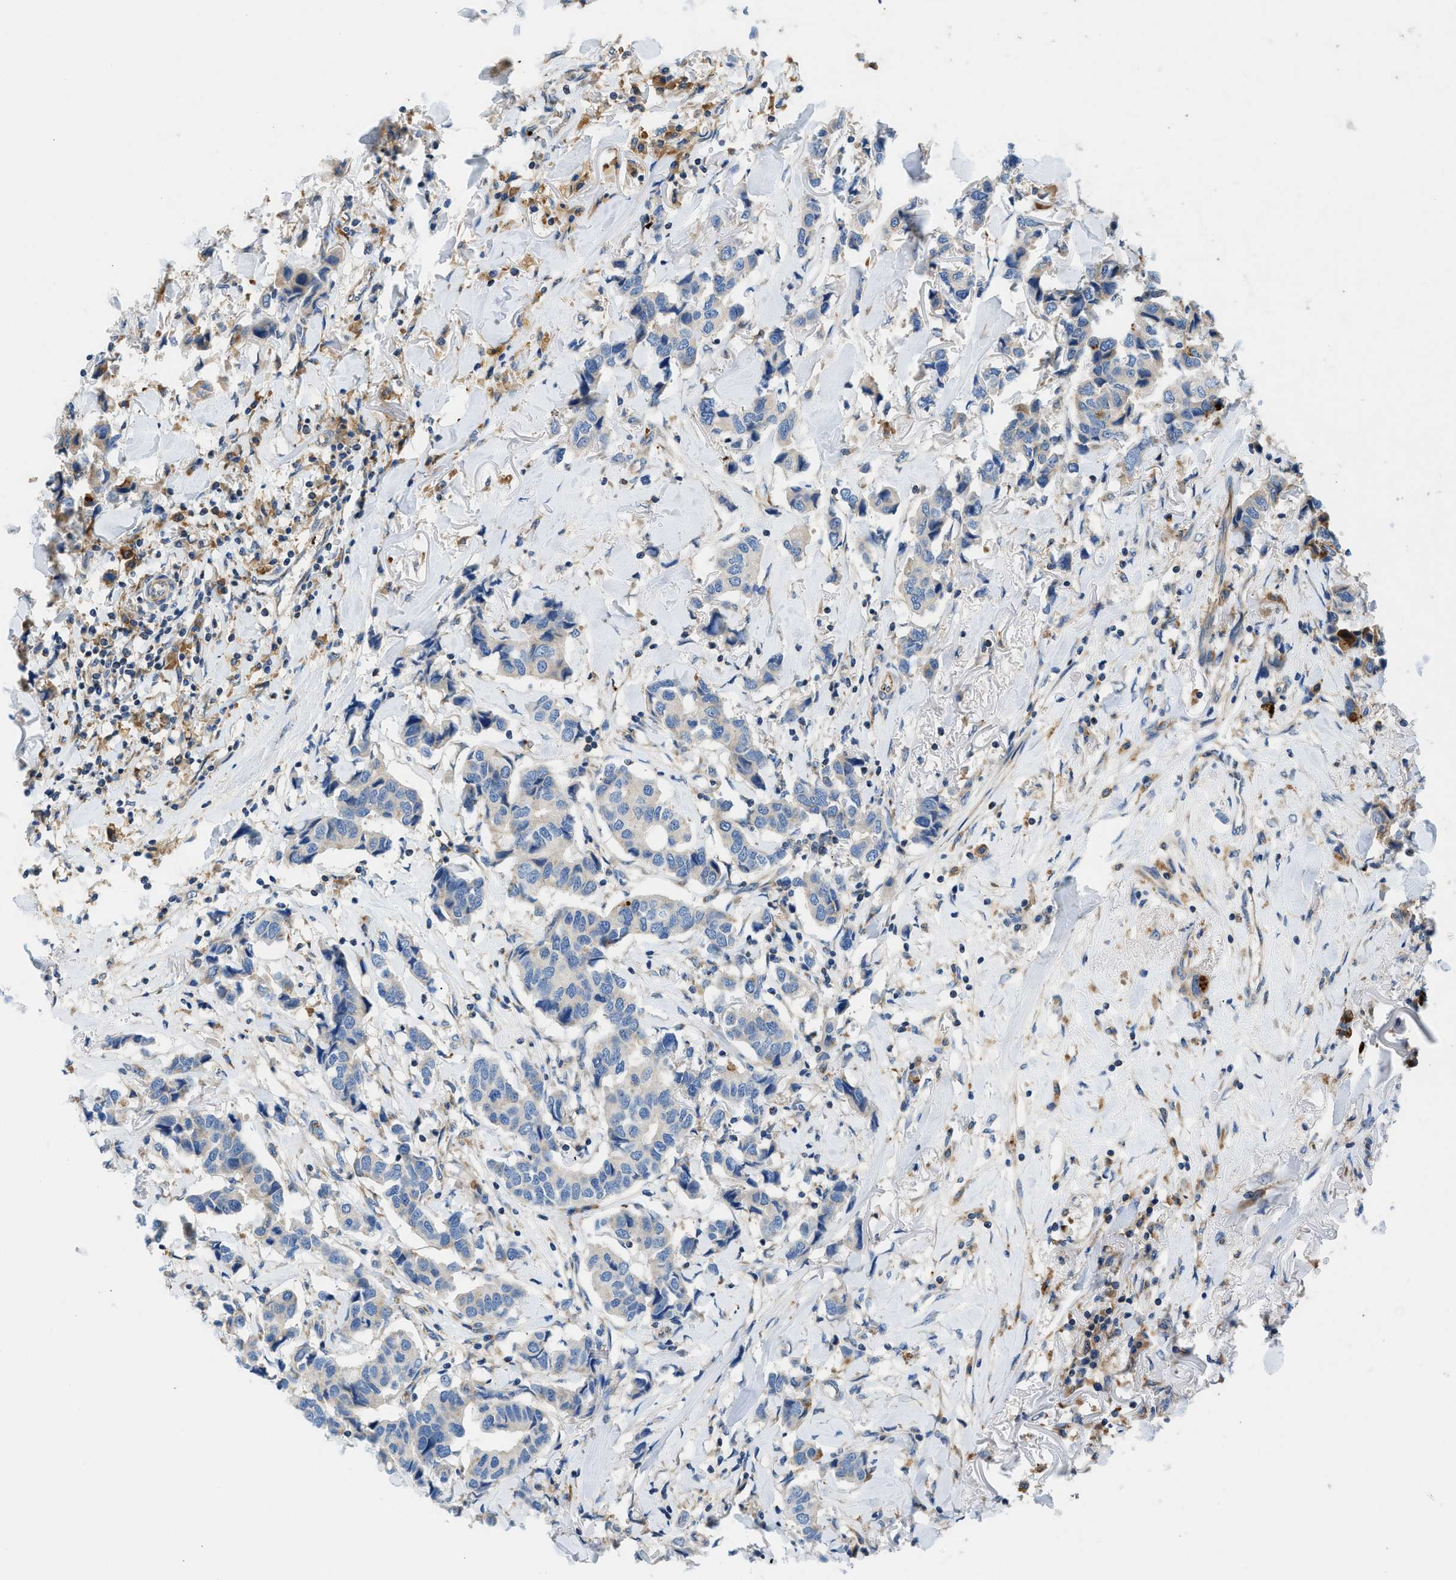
{"staining": {"intensity": "moderate", "quantity": "25%-75%", "location": "cytoplasmic/membranous"}, "tissue": "breast cancer", "cell_type": "Tumor cells", "image_type": "cancer", "snomed": [{"axis": "morphology", "description": "Duct carcinoma"}, {"axis": "topography", "description": "Breast"}], "caption": "Immunohistochemistry (IHC) histopathology image of human breast cancer (invasive ductal carcinoma) stained for a protein (brown), which shows medium levels of moderate cytoplasmic/membranous expression in about 25%-75% of tumor cells.", "gene": "ZNF831", "patient": {"sex": "female", "age": 80}}